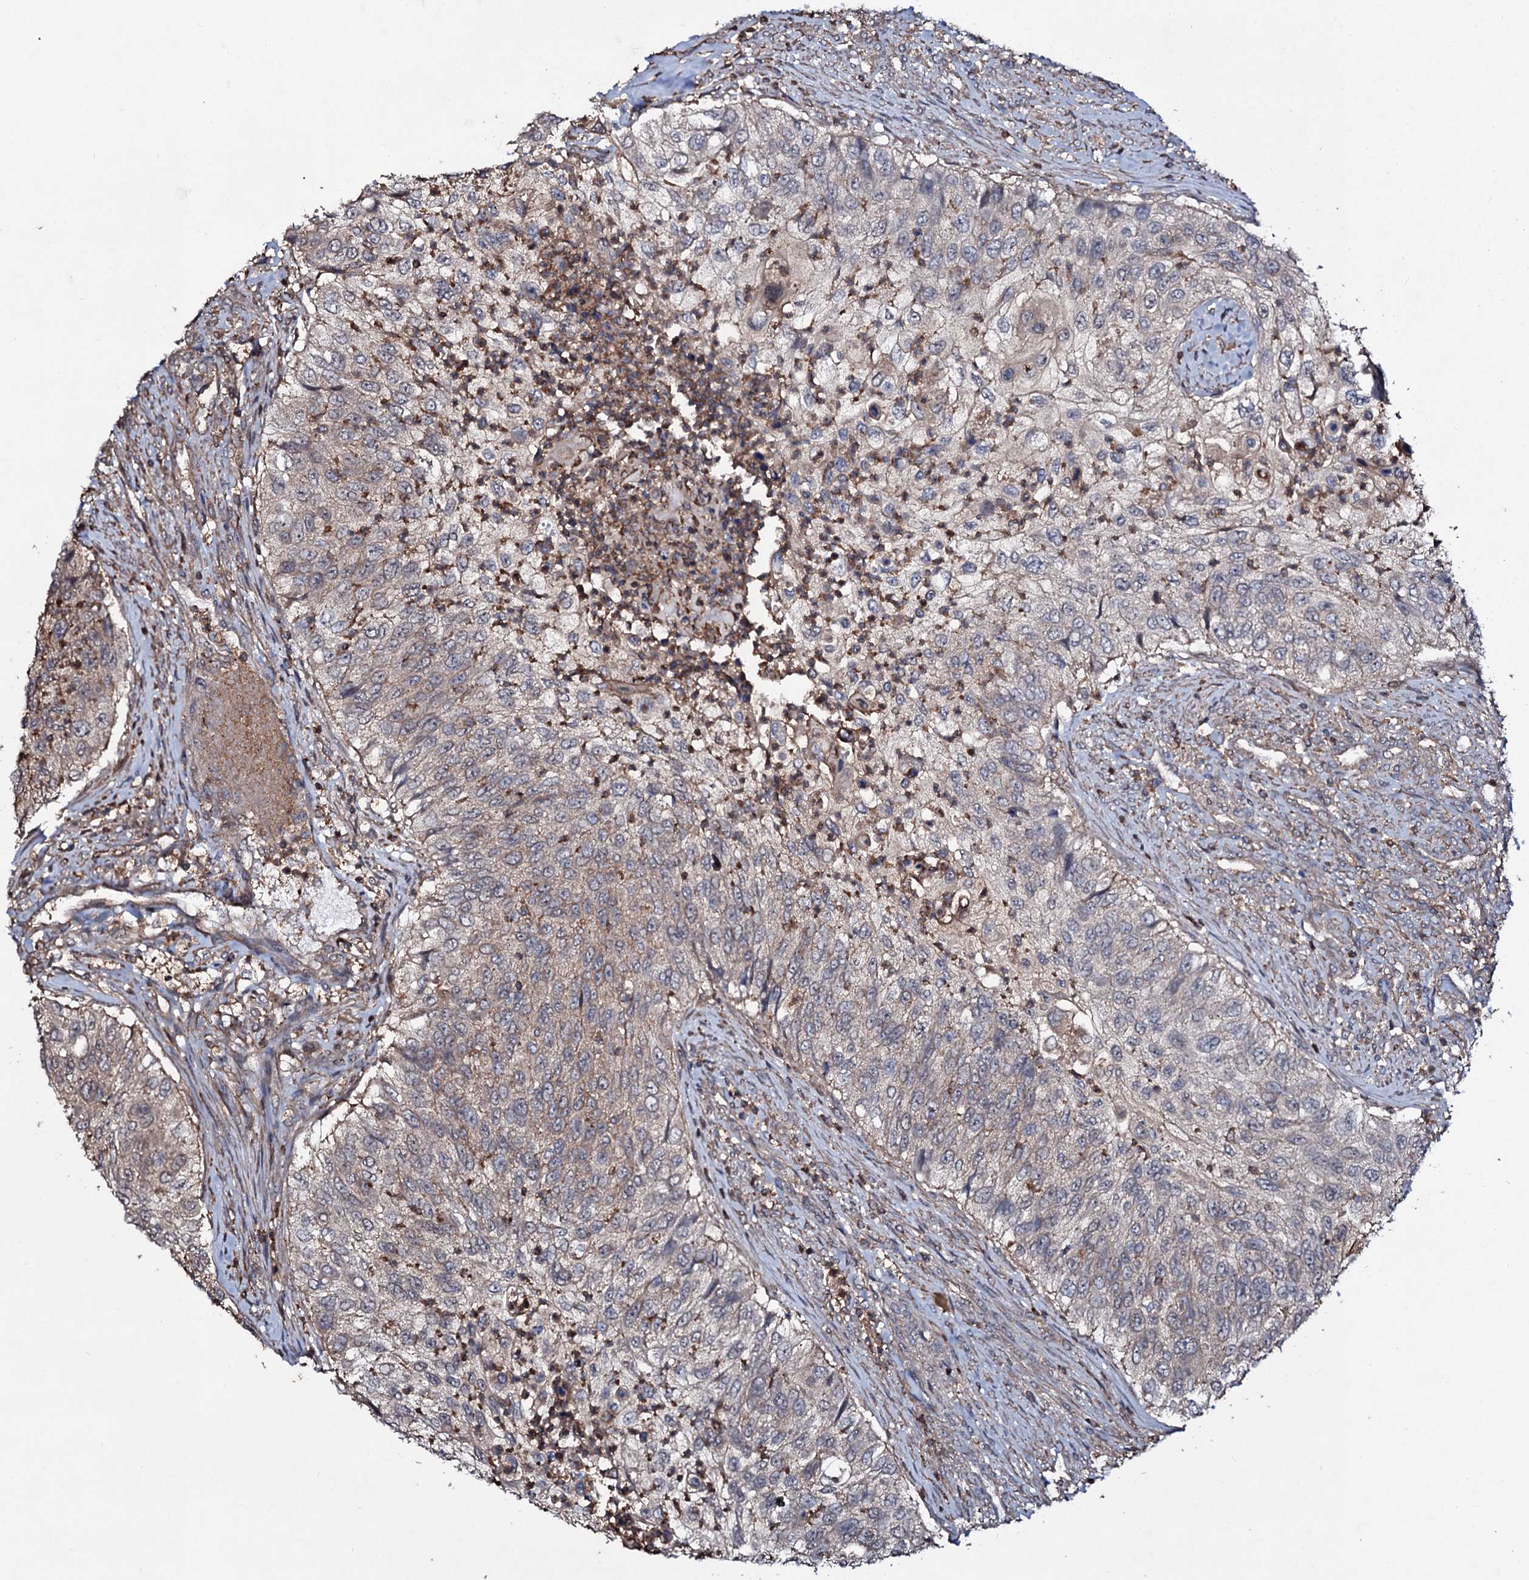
{"staining": {"intensity": "weak", "quantity": "<25%", "location": "cytoplasmic/membranous"}, "tissue": "urothelial cancer", "cell_type": "Tumor cells", "image_type": "cancer", "snomed": [{"axis": "morphology", "description": "Urothelial carcinoma, High grade"}, {"axis": "topography", "description": "Urinary bladder"}], "caption": "This is an immunohistochemistry photomicrograph of human urothelial carcinoma (high-grade). There is no staining in tumor cells.", "gene": "COG6", "patient": {"sex": "female", "age": 60}}